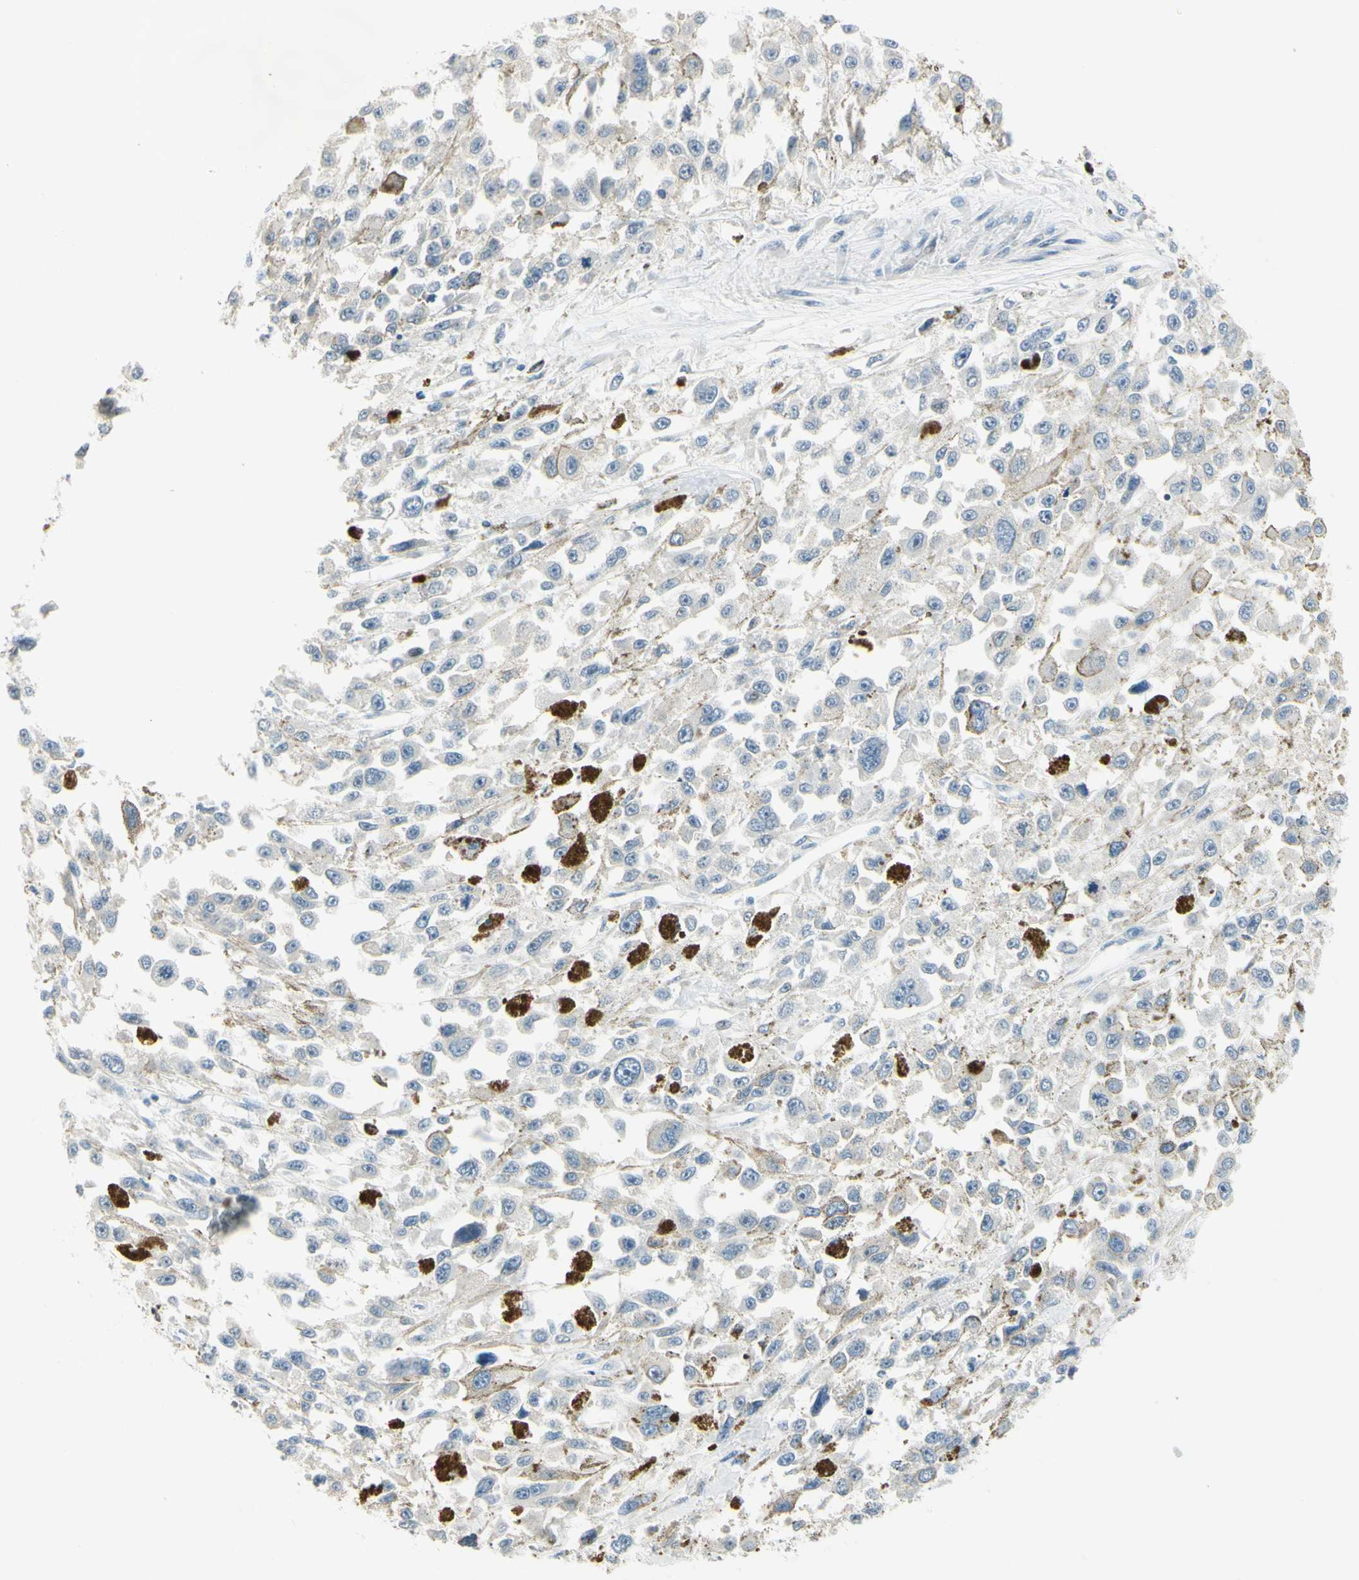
{"staining": {"intensity": "negative", "quantity": "none", "location": "none"}, "tissue": "melanoma", "cell_type": "Tumor cells", "image_type": "cancer", "snomed": [{"axis": "morphology", "description": "Malignant melanoma, Metastatic site"}, {"axis": "topography", "description": "Lymph node"}], "caption": "DAB immunohistochemical staining of human malignant melanoma (metastatic site) shows no significant positivity in tumor cells. Brightfield microscopy of immunohistochemistry stained with DAB (brown) and hematoxylin (blue), captured at high magnification.", "gene": "NPDC1", "patient": {"sex": "male", "age": 59}}